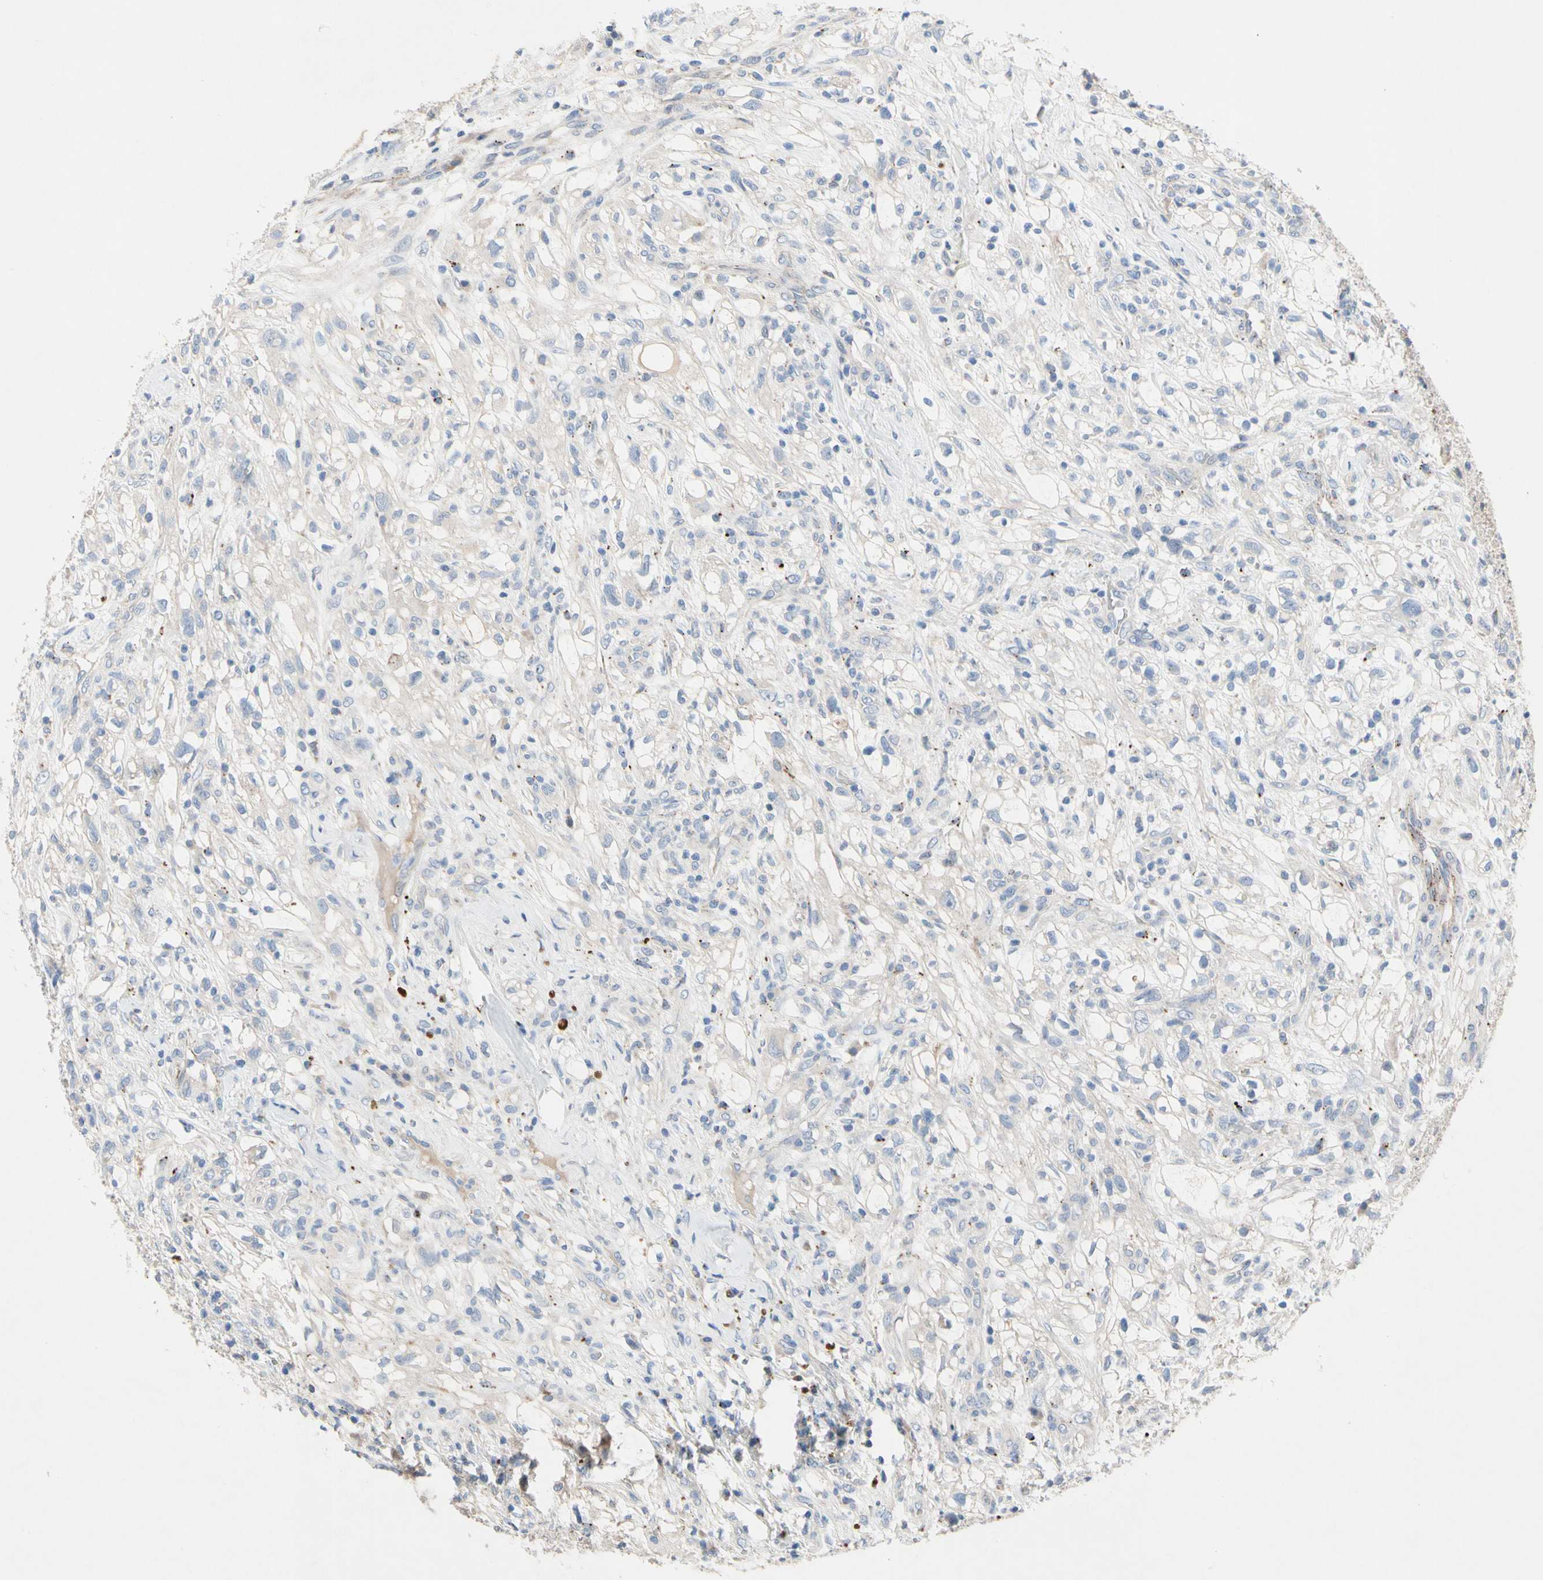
{"staining": {"intensity": "negative", "quantity": "none", "location": "none"}, "tissue": "renal cancer", "cell_type": "Tumor cells", "image_type": "cancer", "snomed": [{"axis": "morphology", "description": "Adenocarcinoma, NOS"}, {"axis": "topography", "description": "Kidney"}], "caption": "IHC image of human renal cancer stained for a protein (brown), which reveals no positivity in tumor cells.", "gene": "RETSAT", "patient": {"sex": "female", "age": 60}}